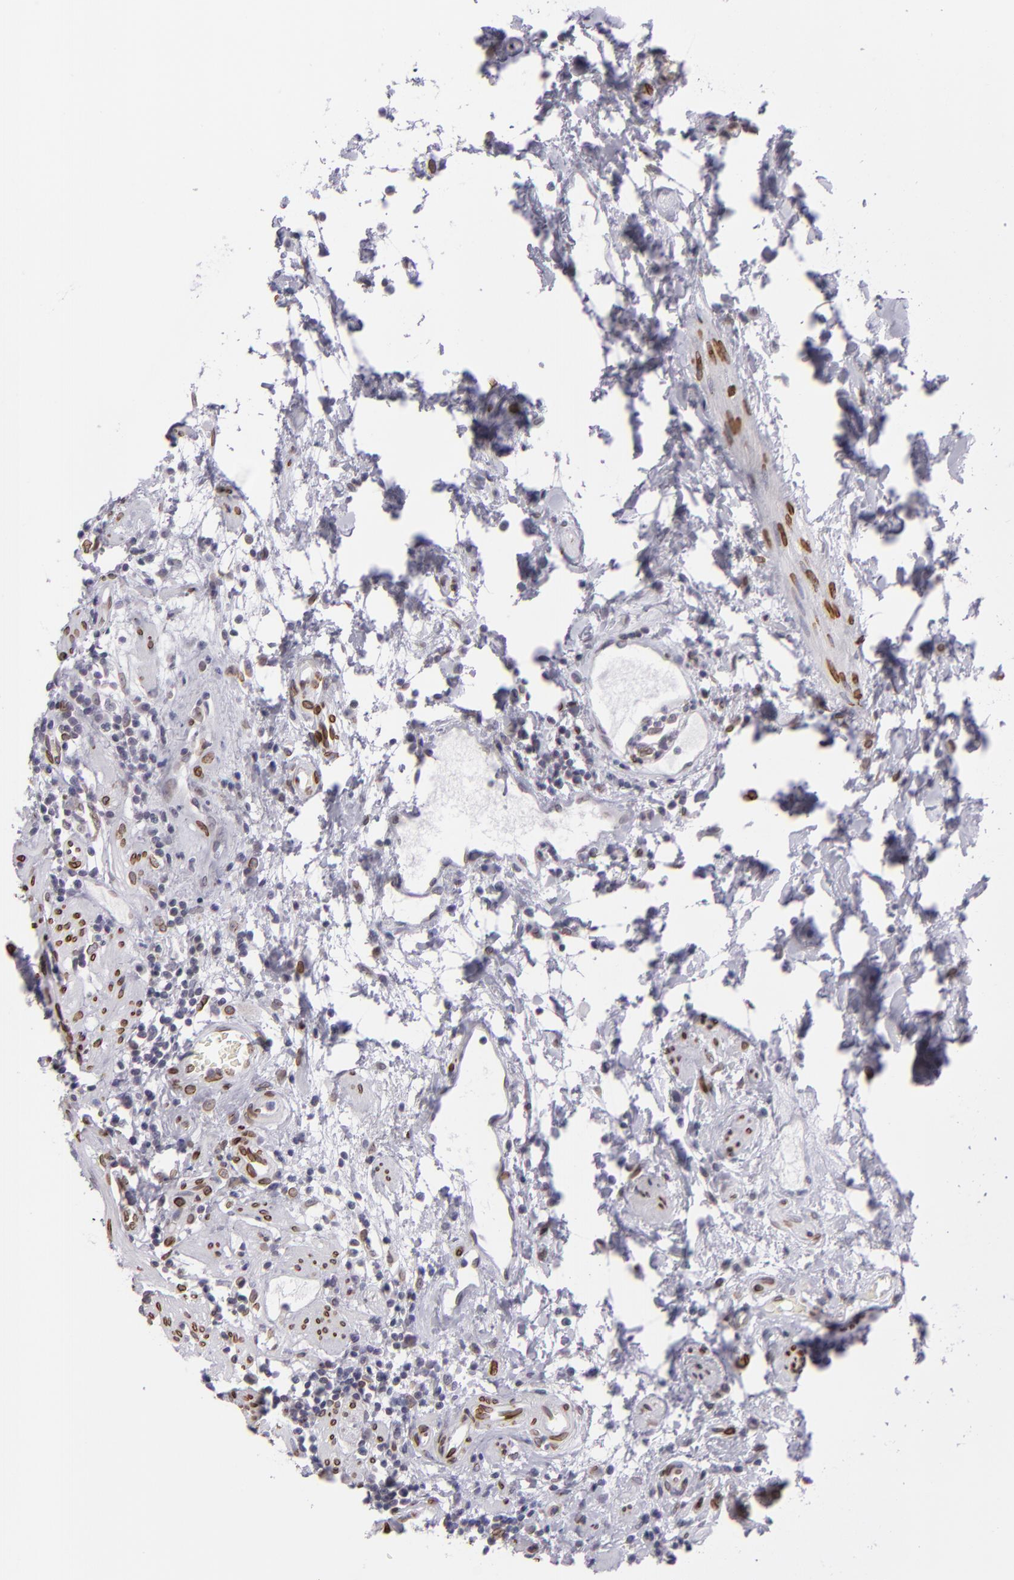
{"staining": {"intensity": "strong", "quantity": ">75%", "location": "nuclear"}, "tissue": "rectum", "cell_type": "Glandular cells", "image_type": "normal", "snomed": [{"axis": "morphology", "description": "Normal tissue, NOS"}, {"axis": "topography", "description": "Rectum"}], "caption": "This image exhibits immunohistochemistry staining of benign human rectum, with high strong nuclear positivity in approximately >75% of glandular cells.", "gene": "EMD", "patient": {"sex": "female", "age": 66}}